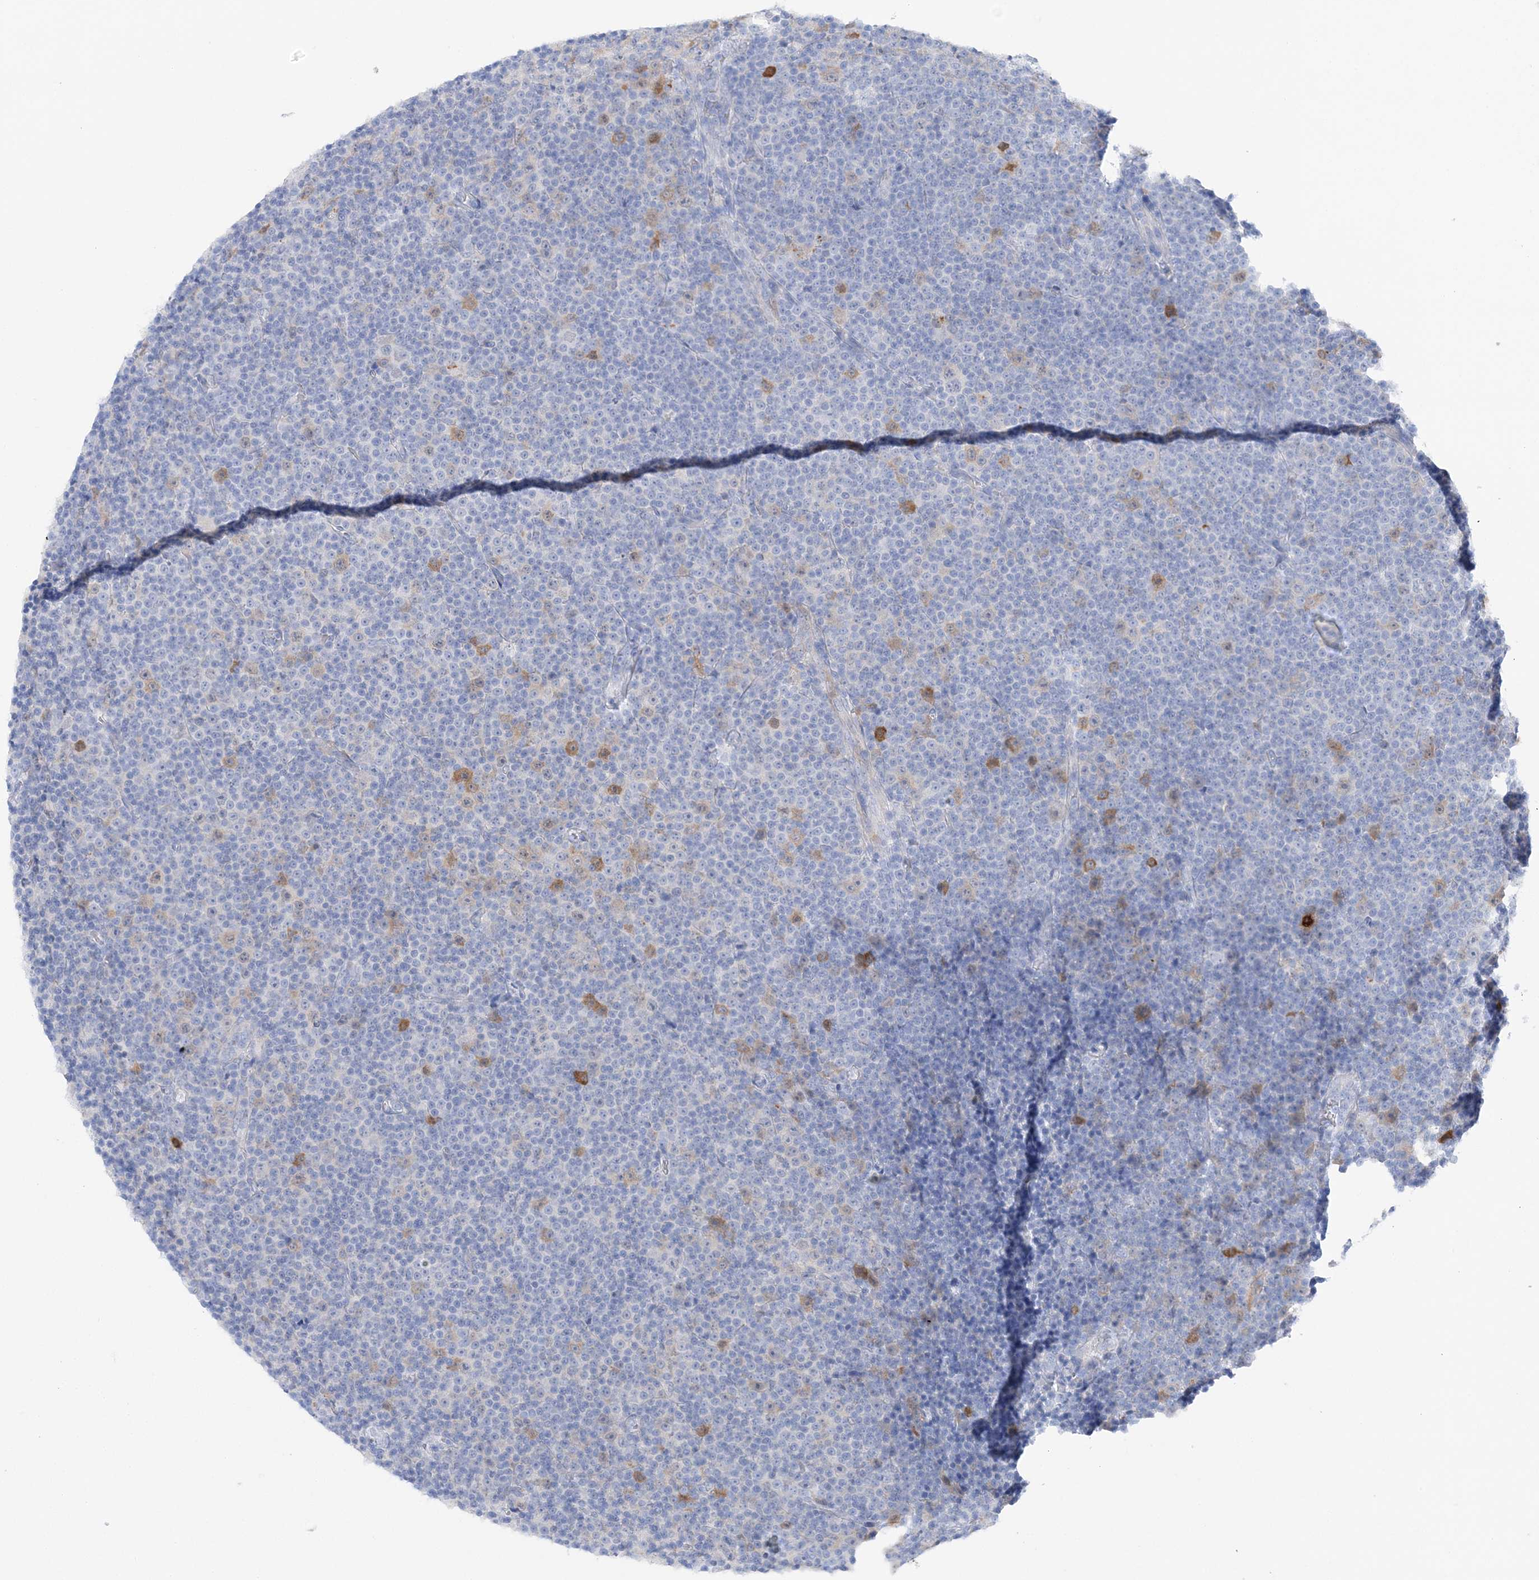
{"staining": {"intensity": "negative", "quantity": "none", "location": "none"}, "tissue": "lymphoma", "cell_type": "Tumor cells", "image_type": "cancer", "snomed": [{"axis": "morphology", "description": "Malignant lymphoma, non-Hodgkin's type, Low grade"}, {"axis": "topography", "description": "Lymph node"}], "caption": "This micrograph is of low-grade malignant lymphoma, non-Hodgkin's type stained with immunohistochemistry to label a protein in brown with the nuclei are counter-stained blue. There is no expression in tumor cells.", "gene": "HMGCS1", "patient": {"sex": "female", "age": 67}}